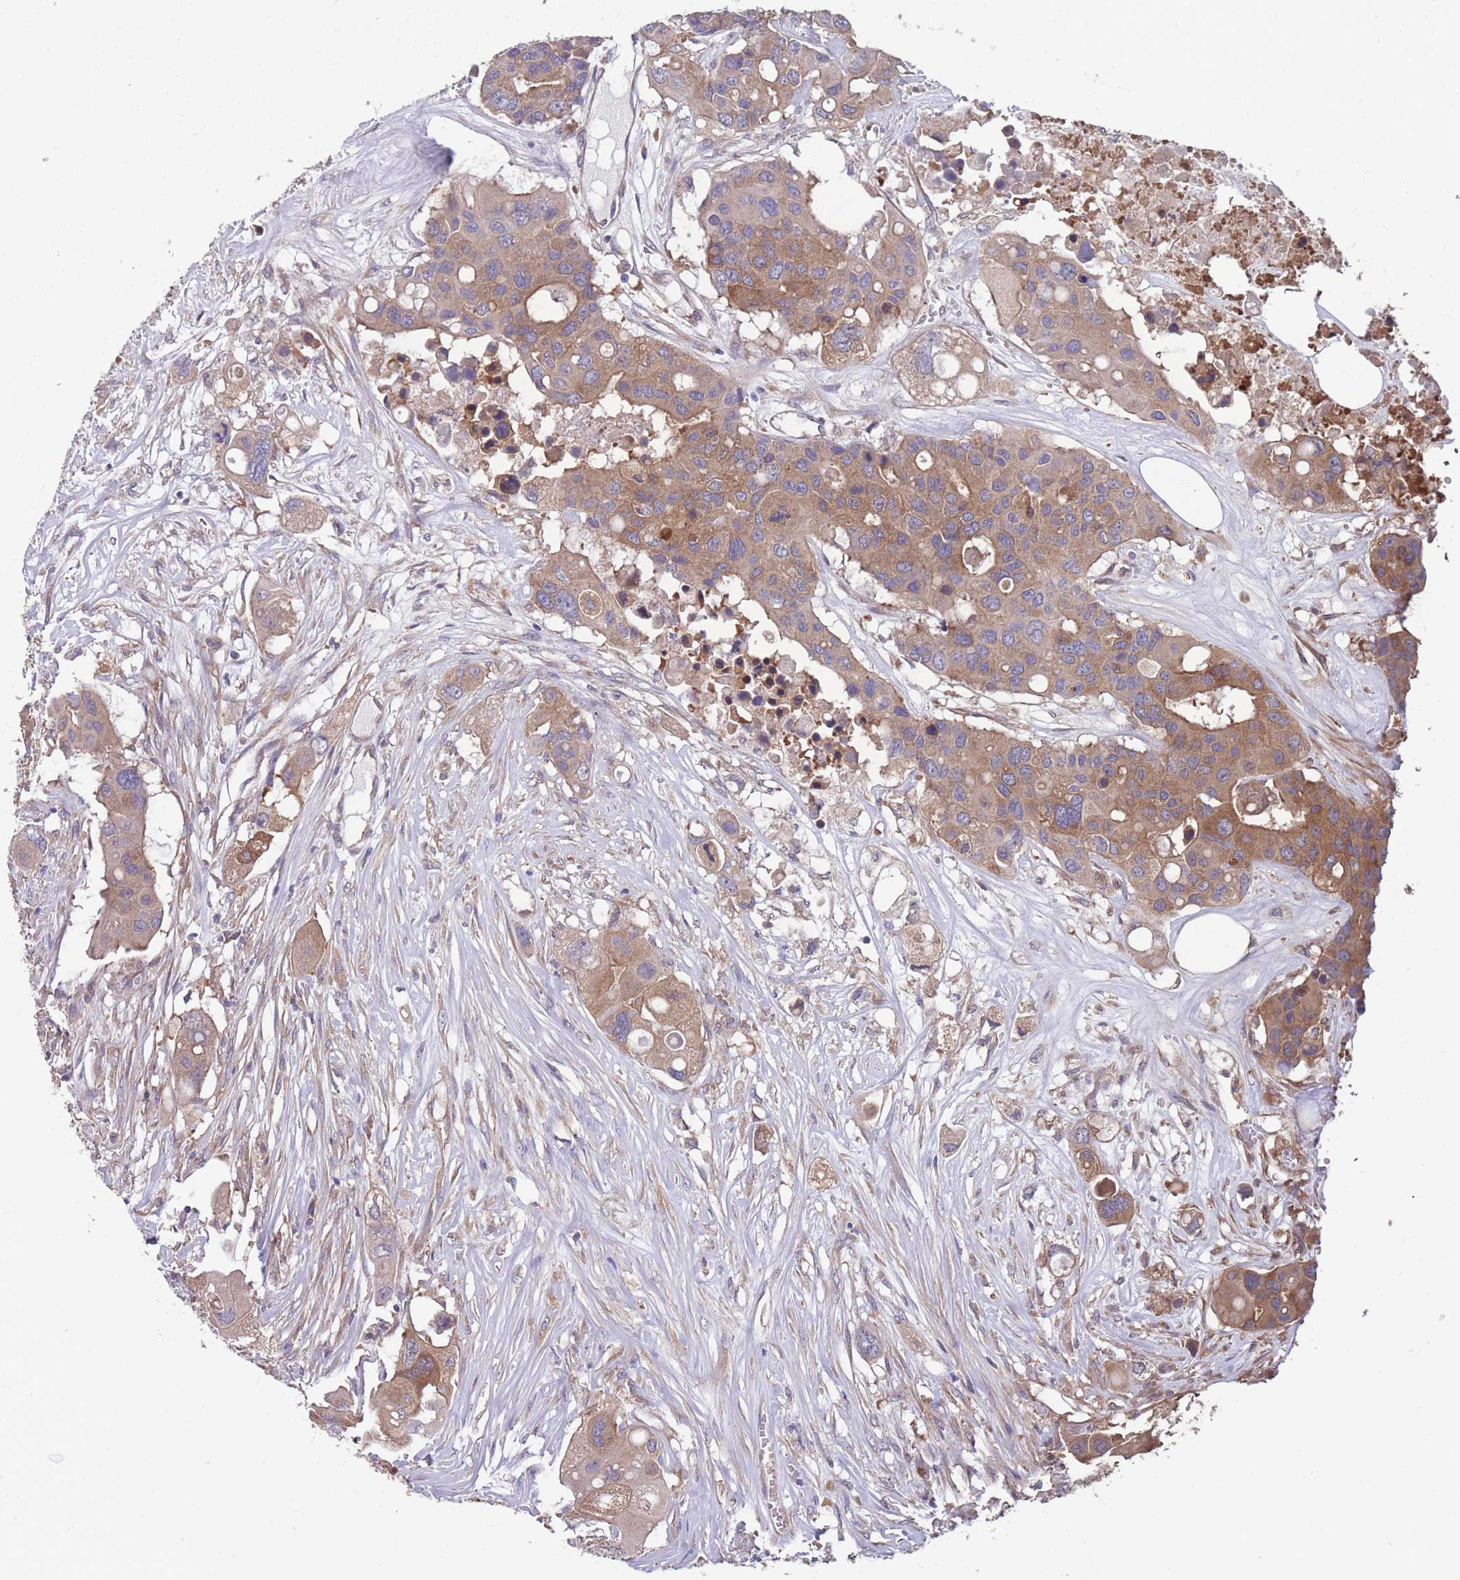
{"staining": {"intensity": "moderate", "quantity": ">75%", "location": "cytoplasmic/membranous"}, "tissue": "colorectal cancer", "cell_type": "Tumor cells", "image_type": "cancer", "snomed": [{"axis": "morphology", "description": "Adenocarcinoma, NOS"}, {"axis": "topography", "description": "Colon"}], "caption": "A histopathology image showing moderate cytoplasmic/membranous expression in approximately >75% of tumor cells in colorectal cancer, as visualized by brown immunohistochemical staining.", "gene": "ZPR1", "patient": {"sex": "male", "age": 77}}